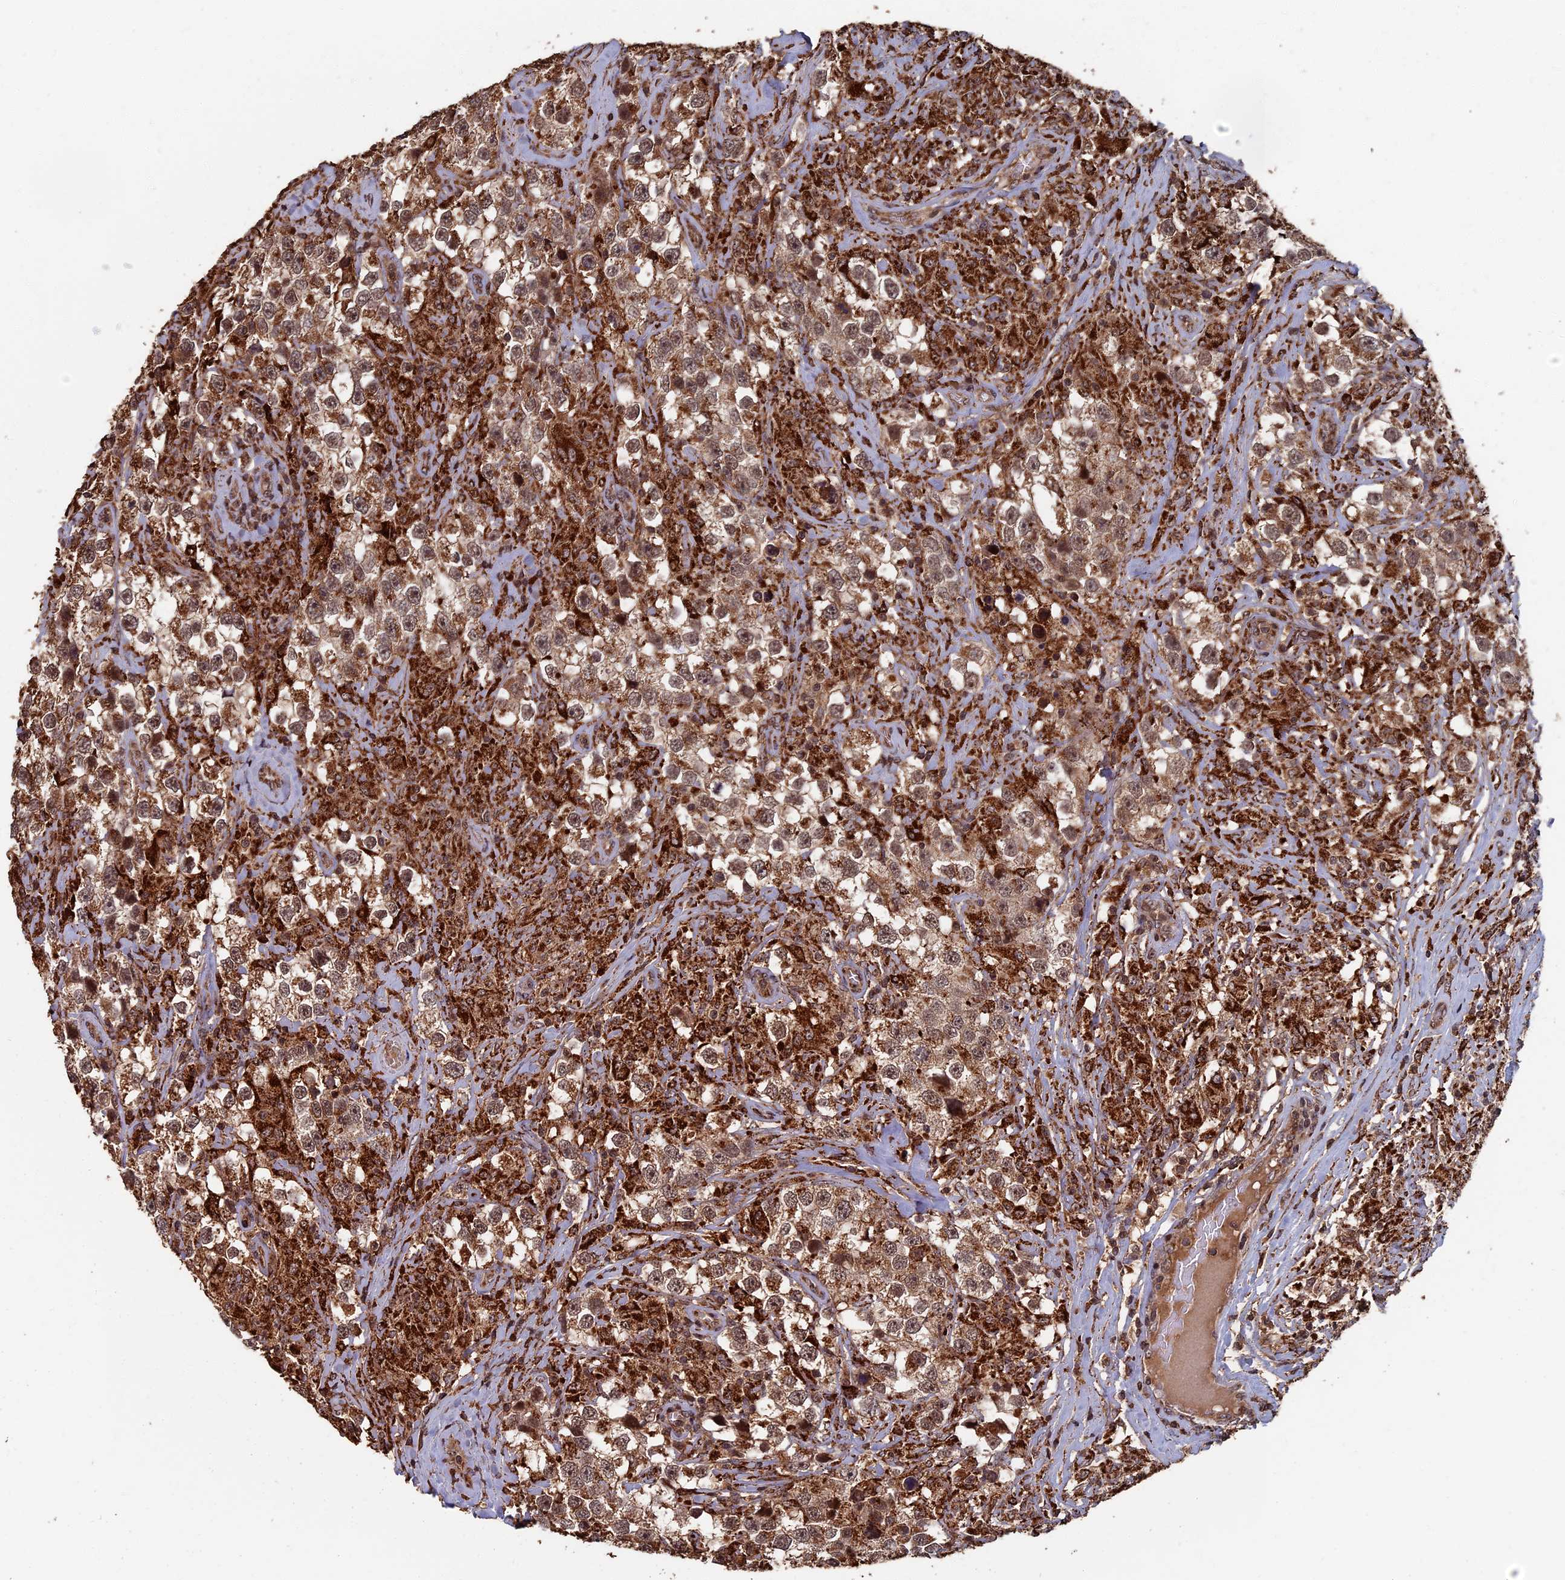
{"staining": {"intensity": "moderate", "quantity": ">75%", "location": "cytoplasmic/membranous,nuclear"}, "tissue": "testis cancer", "cell_type": "Tumor cells", "image_type": "cancer", "snomed": [{"axis": "morphology", "description": "Seminoma, NOS"}, {"axis": "topography", "description": "Testis"}], "caption": "A brown stain shows moderate cytoplasmic/membranous and nuclear staining of a protein in testis cancer tumor cells. (IHC, brightfield microscopy, high magnification).", "gene": "RASGRF1", "patient": {"sex": "male", "age": 46}}